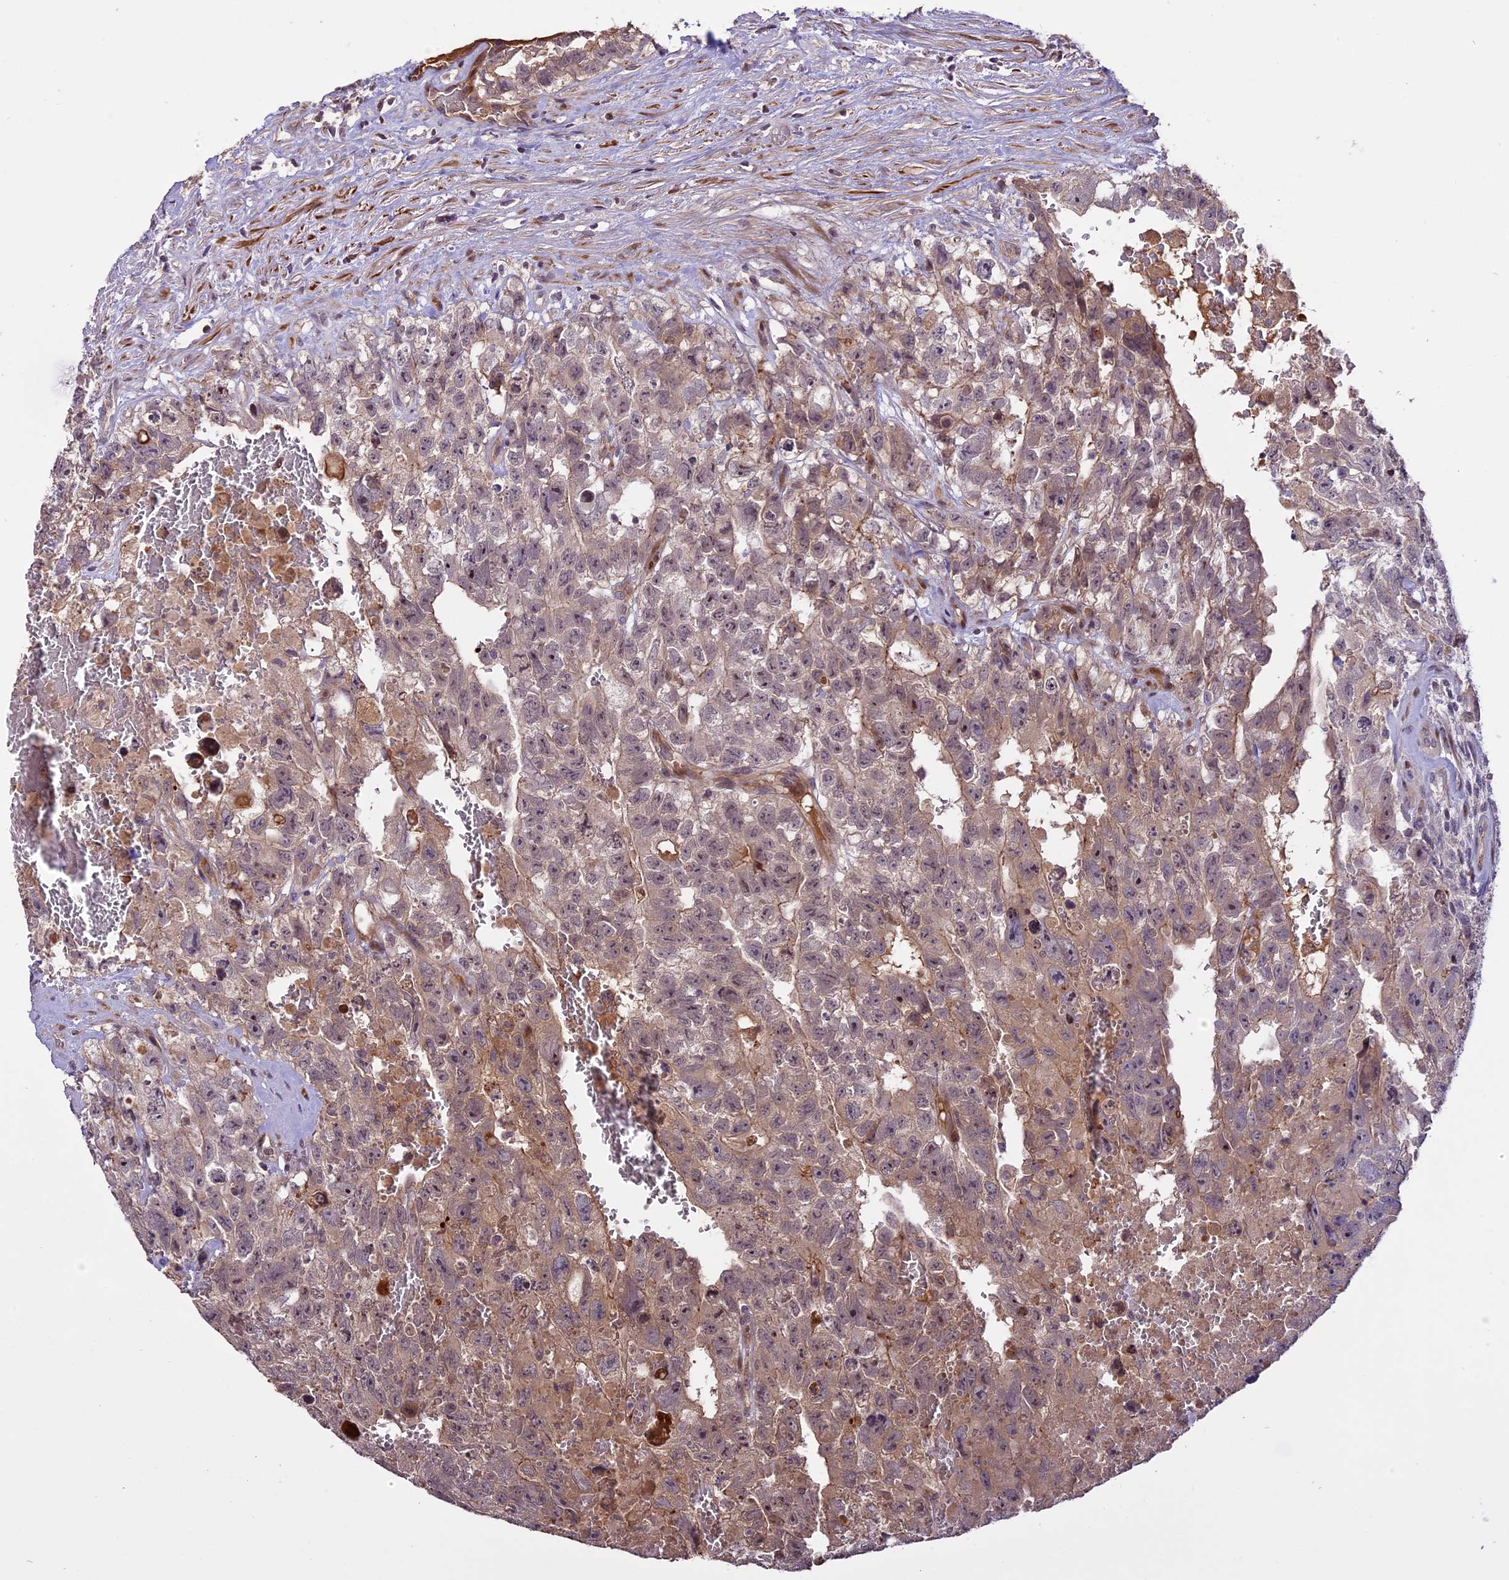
{"staining": {"intensity": "moderate", "quantity": "25%-75%", "location": "cytoplasmic/membranous"}, "tissue": "testis cancer", "cell_type": "Tumor cells", "image_type": "cancer", "snomed": [{"axis": "morphology", "description": "Carcinoma, Embryonal, NOS"}, {"axis": "topography", "description": "Testis"}], "caption": "A high-resolution image shows IHC staining of embryonal carcinoma (testis), which shows moderate cytoplasmic/membranous positivity in about 25%-75% of tumor cells.", "gene": "ENHO", "patient": {"sex": "male", "age": 26}}